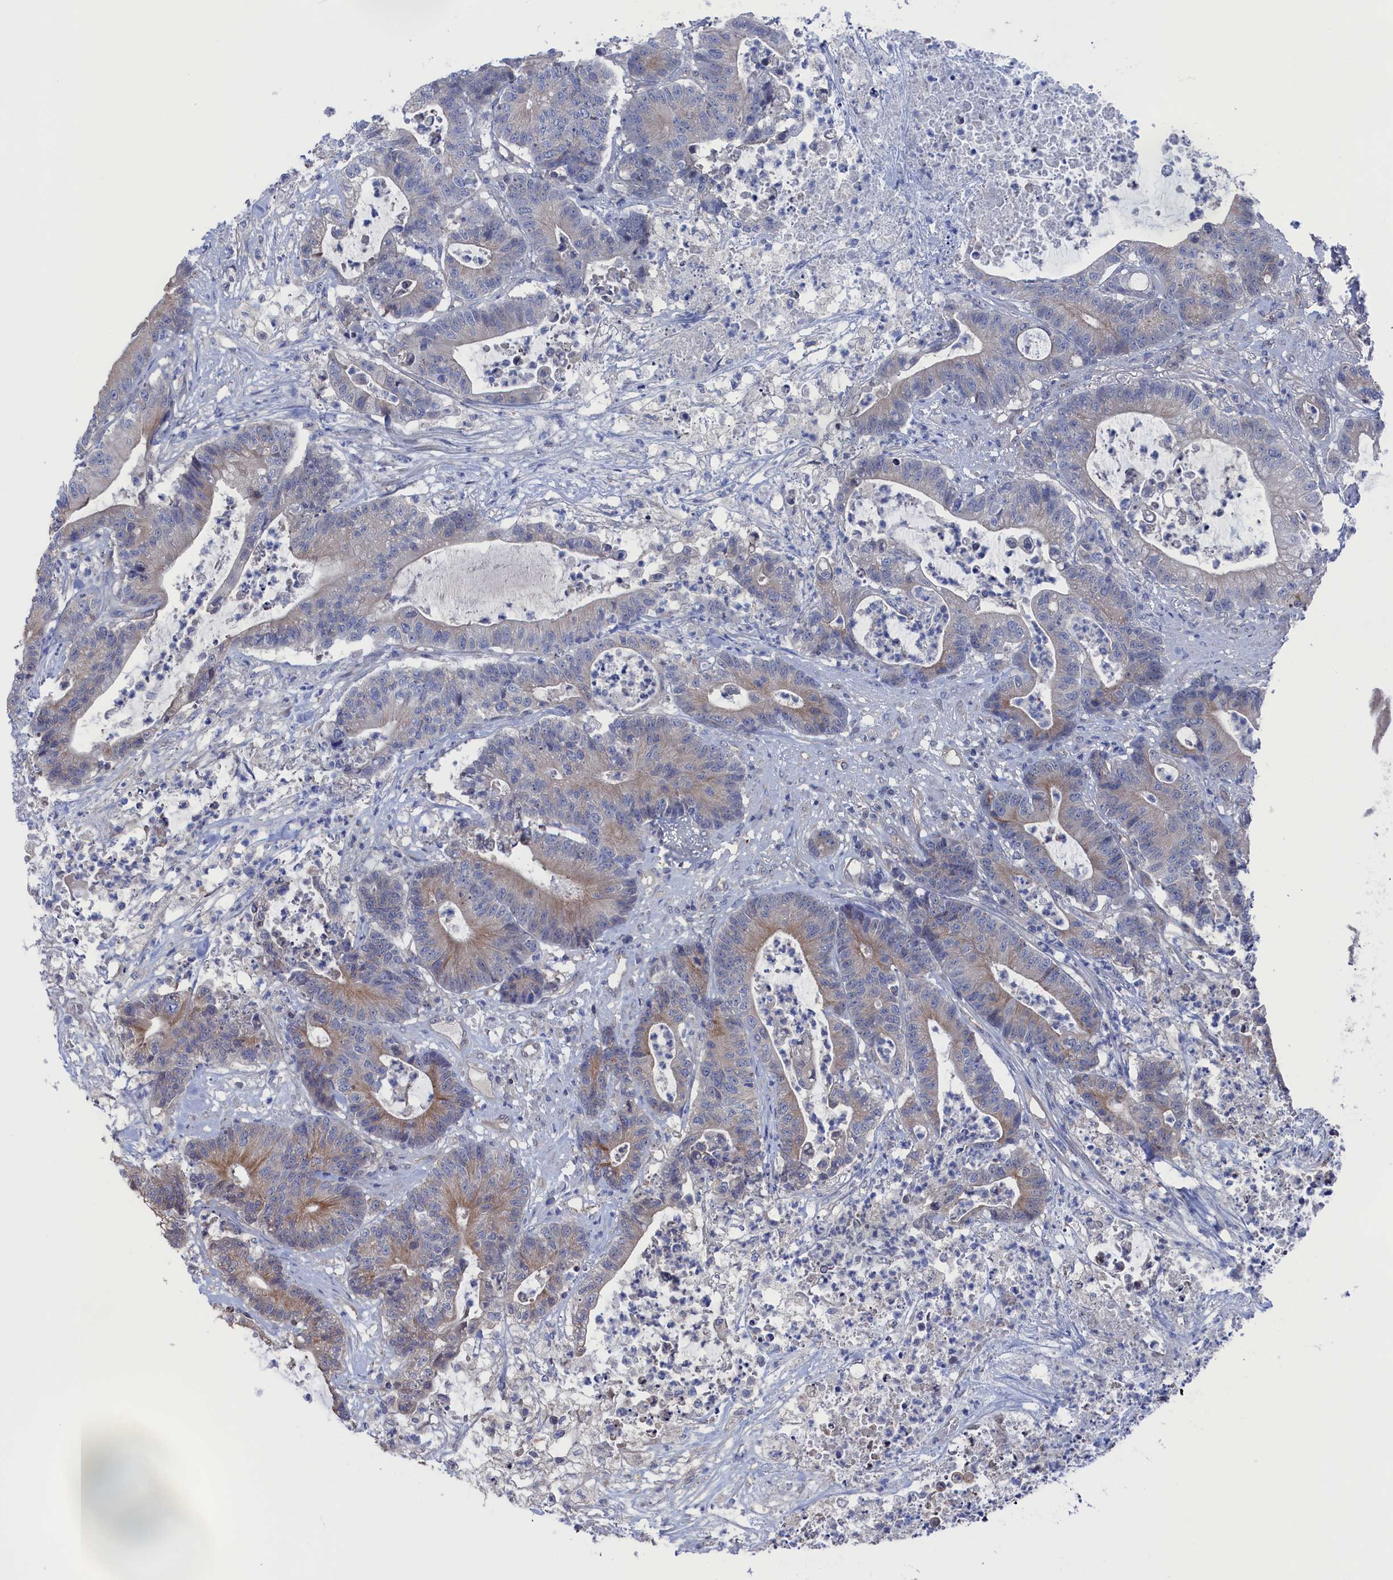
{"staining": {"intensity": "weak", "quantity": "25%-75%", "location": "cytoplasmic/membranous"}, "tissue": "colorectal cancer", "cell_type": "Tumor cells", "image_type": "cancer", "snomed": [{"axis": "morphology", "description": "Adenocarcinoma, NOS"}, {"axis": "topography", "description": "Colon"}], "caption": "A histopathology image of colorectal cancer (adenocarcinoma) stained for a protein exhibits weak cytoplasmic/membranous brown staining in tumor cells.", "gene": "NUTF2", "patient": {"sex": "female", "age": 84}}